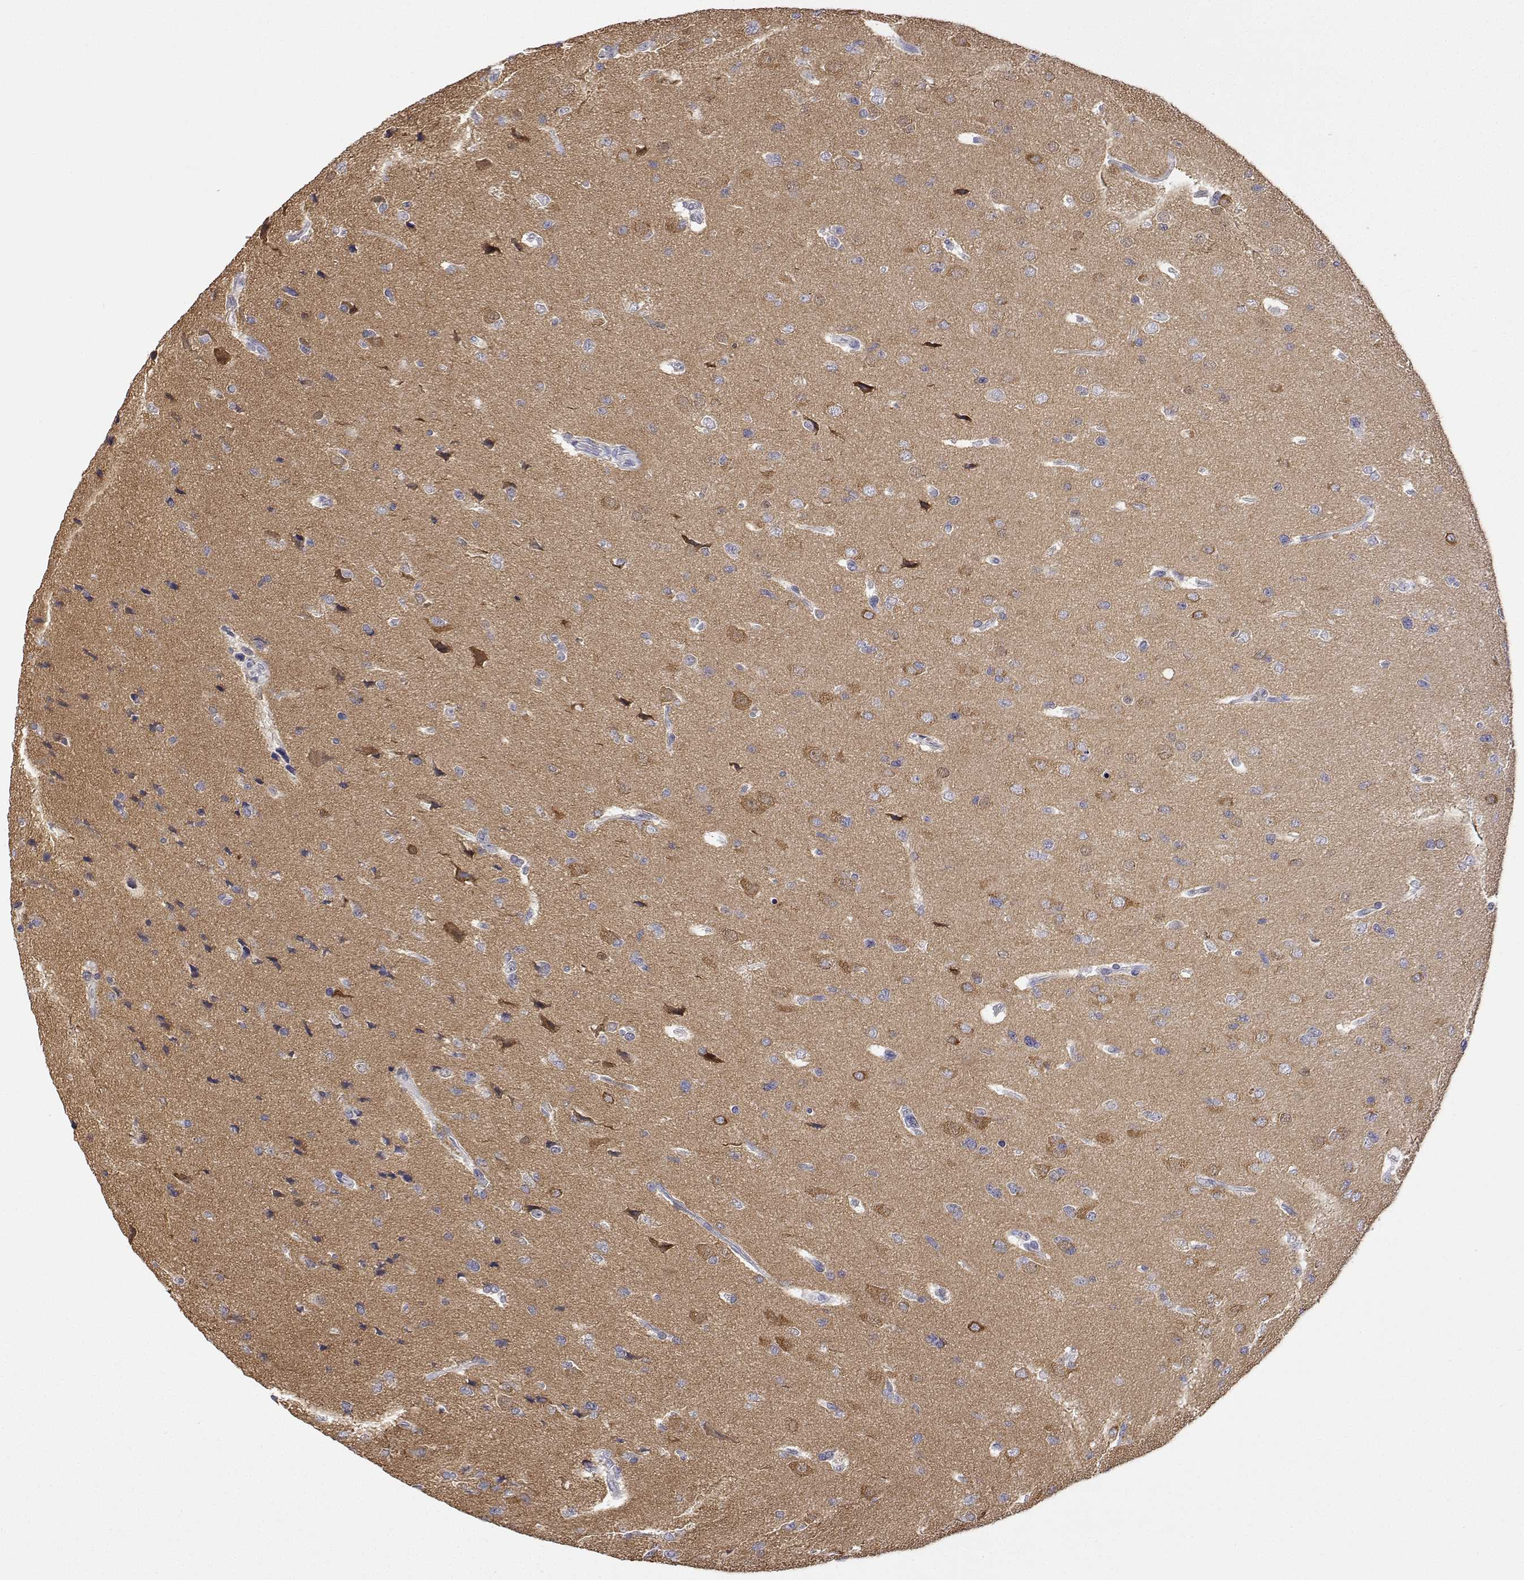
{"staining": {"intensity": "moderate", "quantity": "<25%", "location": "cytoplasmic/membranous"}, "tissue": "glioma", "cell_type": "Tumor cells", "image_type": "cancer", "snomed": [{"axis": "morphology", "description": "Glioma, malignant, Low grade"}, {"axis": "topography", "description": "Brain"}], "caption": "Moderate cytoplasmic/membranous positivity is seen in about <25% of tumor cells in glioma.", "gene": "PLCB1", "patient": {"sex": "female", "age": 55}}